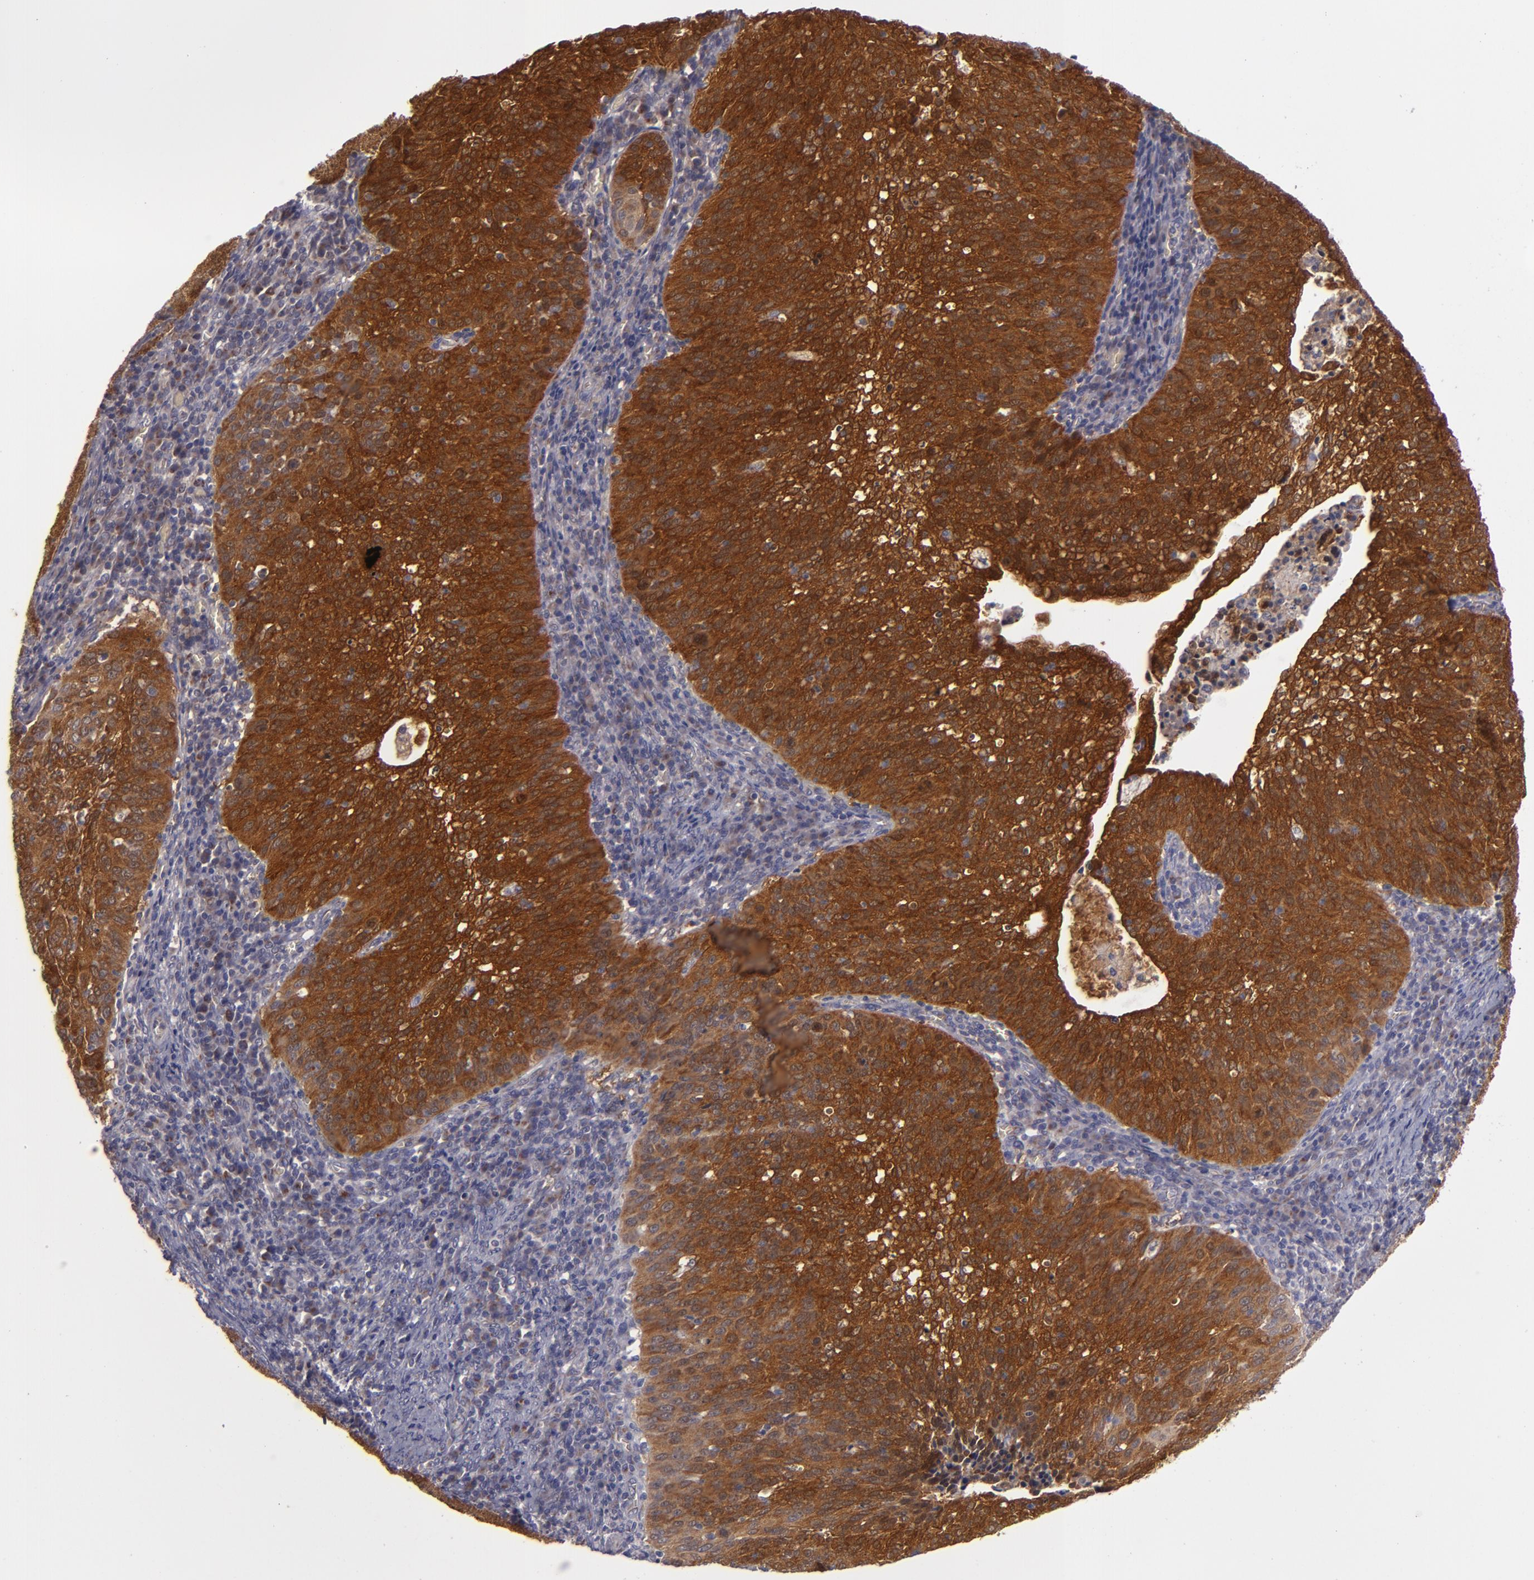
{"staining": {"intensity": "strong", "quantity": ">75%", "location": "cytoplasmic/membranous"}, "tissue": "cervical cancer", "cell_type": "Tumor cells", "image_type": "cancer", "snomed": [{"axis": "morphology", "description": "Squamous cell carcinoma, NOS"}, {"axis": "topography", "description": "Cervix"}], "caption": "Human cervical cancer (squamous cell carcinoma) stained with a brown dye demonstrates strong cytoplasmic/membranous positive positivity in about >75% of tumor cells.", "gene": "SH2D4A", "patient": {"sex": "female", "age": 39}}